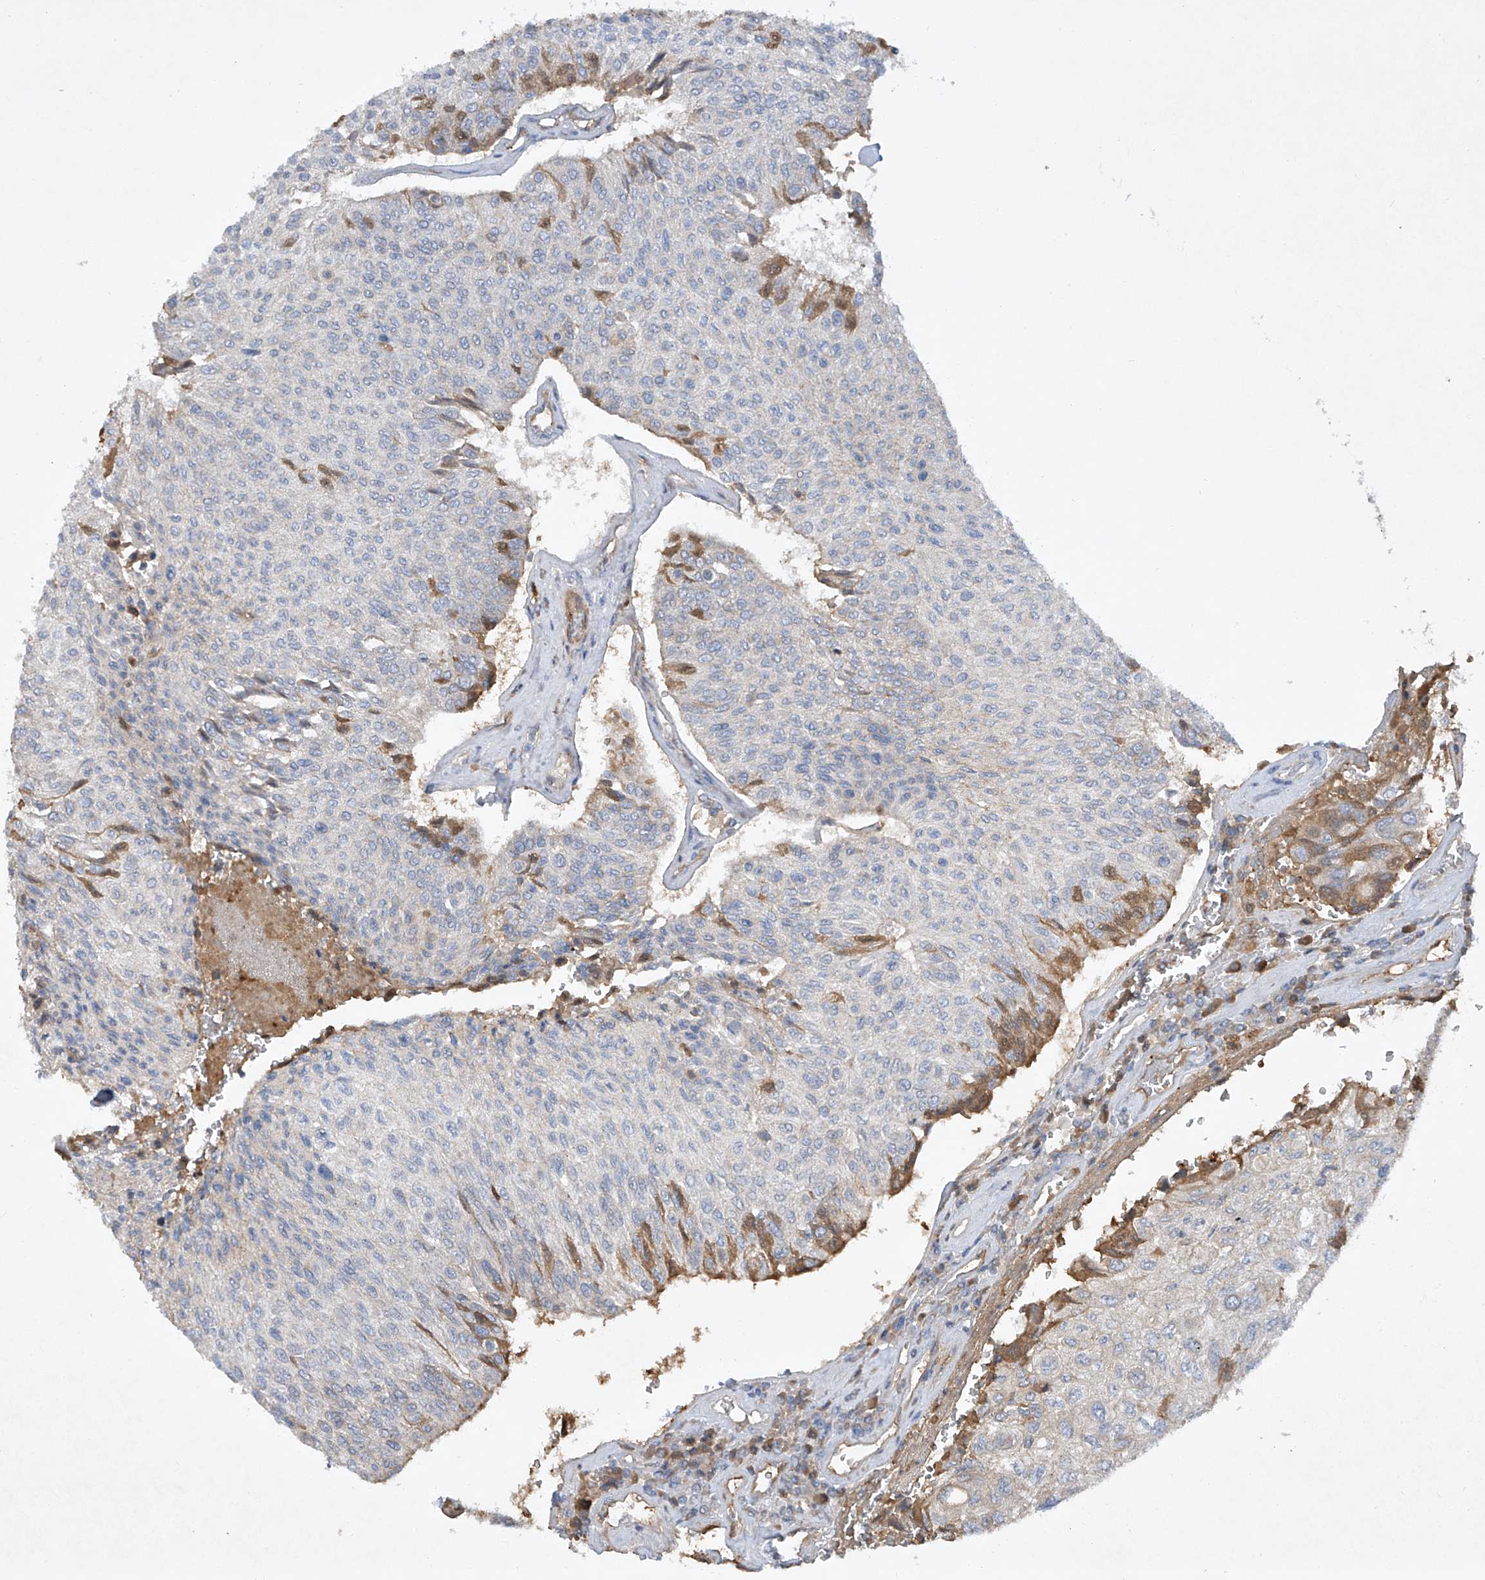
{"staining": {"intensity": "weak", "quantity": "25%-75%", "location": "cytoplasmic/membranous"}, "tissue": "urothelial cancer", "cell_type": "Tumor cells", "image_type": "cancer", "snomed": [{"axis": "morphology", "description": "Urothelial carcinoma, High grade"}, {"axis": "topography", "description": "Urinary bladder"}], "caption": "A low amount of weak cytoplasmic/membranous positivity is identified in approximately 25%-75% of tumor cells in high-grade urothelial carcinoma tissue. (brown staining indicates protein expression, while blue staining denotes nuclei).", "gene": "HAS3", "patient": {"sex": "male", "age": 66}}